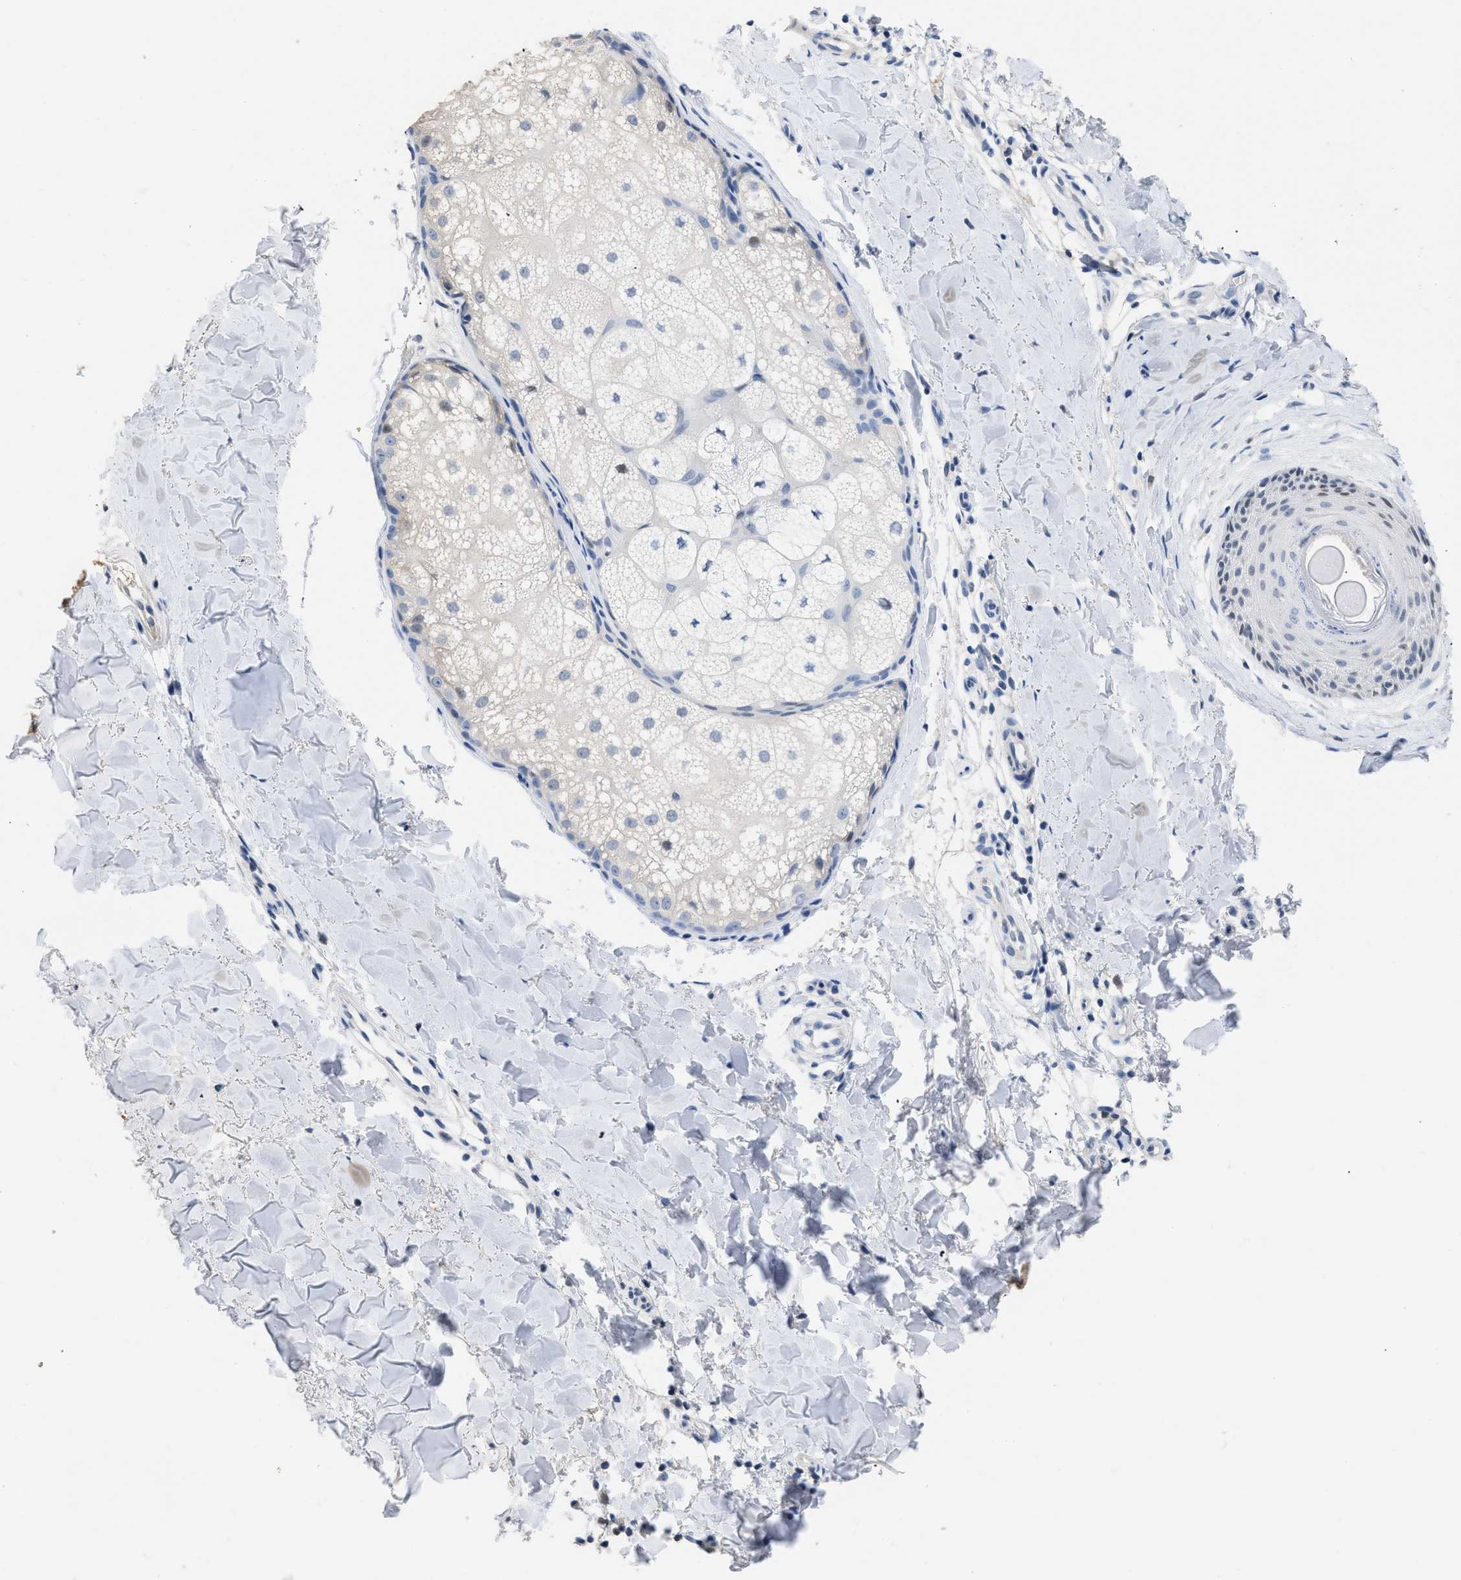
{"staining": {"intensity": "negative", "quantity": "none", "location": "none"}, "tissue": "skin", "cell_type": "Fibroblasts", "image_type": "normal", "snomed": [{"axis": "morphology", "description": "Normal tissue, NOS"}, {"axis": "morphology", "description": "Malignant melanoma, Metastatic site"}, {"axis": "topography", "description": "Skin"}], "caption": "DAB immunohistochemical staining of normal skin reveals no significant staining in fibroblasts.", "gene": "BOLL", "patient": {"sex": "male", "age": 41}}